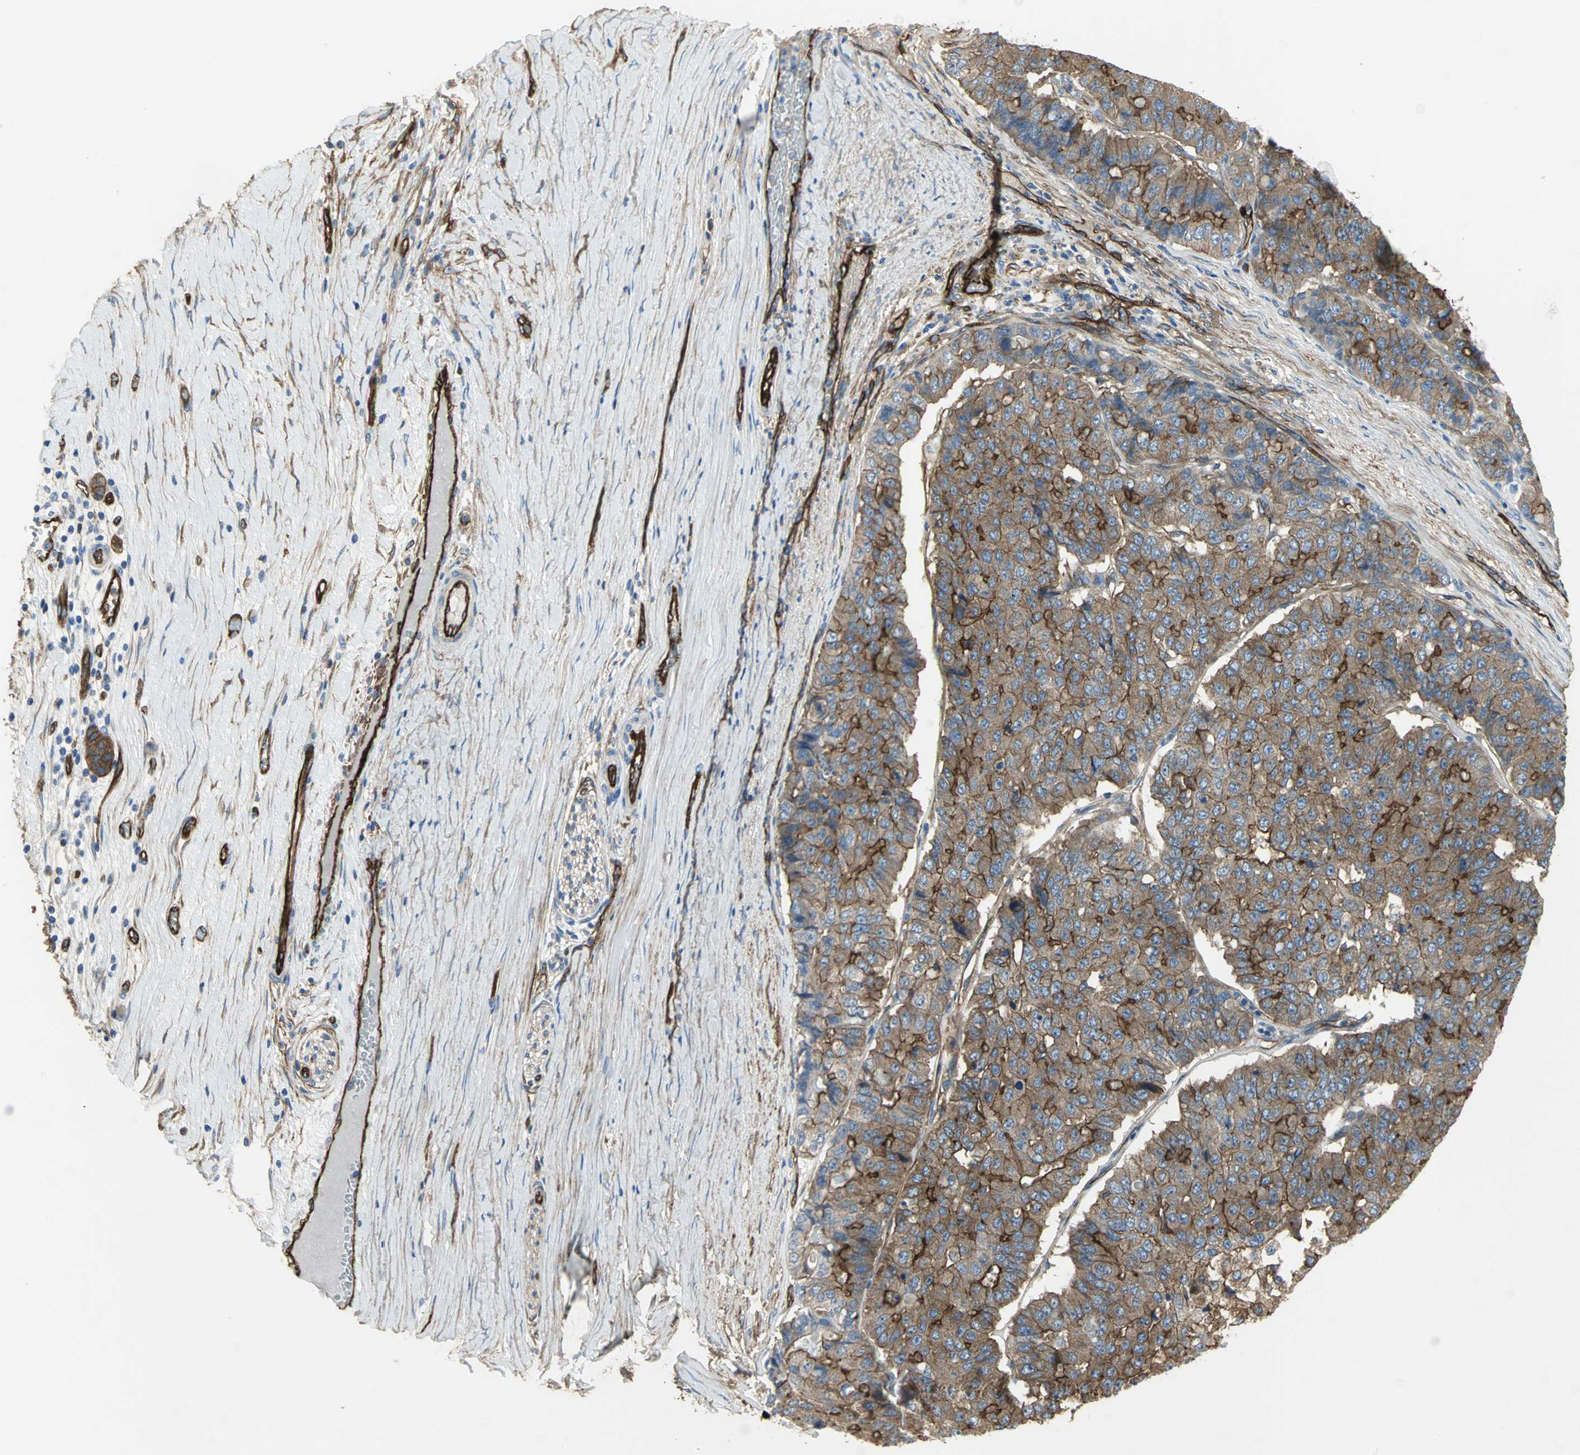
{"staining": {"intensity": "strong", "quantity": ">75%", "location": "cytoplasmic/membranous"}, "tissue": "pancreatic cancer", "cell_type": "Tumor cells", "image_type": "cancer", "snomed": [{"axis": "morphology", "description": "Adenocarcinoma, NOS"}, {"axis": "topography", "description": "Pancreas"}], "caption": "The image exhibits a brown stain indicating the presence of a protein in the cytoplasmic/membranous of tumor cells in pancreatic cancer.", "gene": "FLNB", "patient": {"sex": "male", "age": 50}}